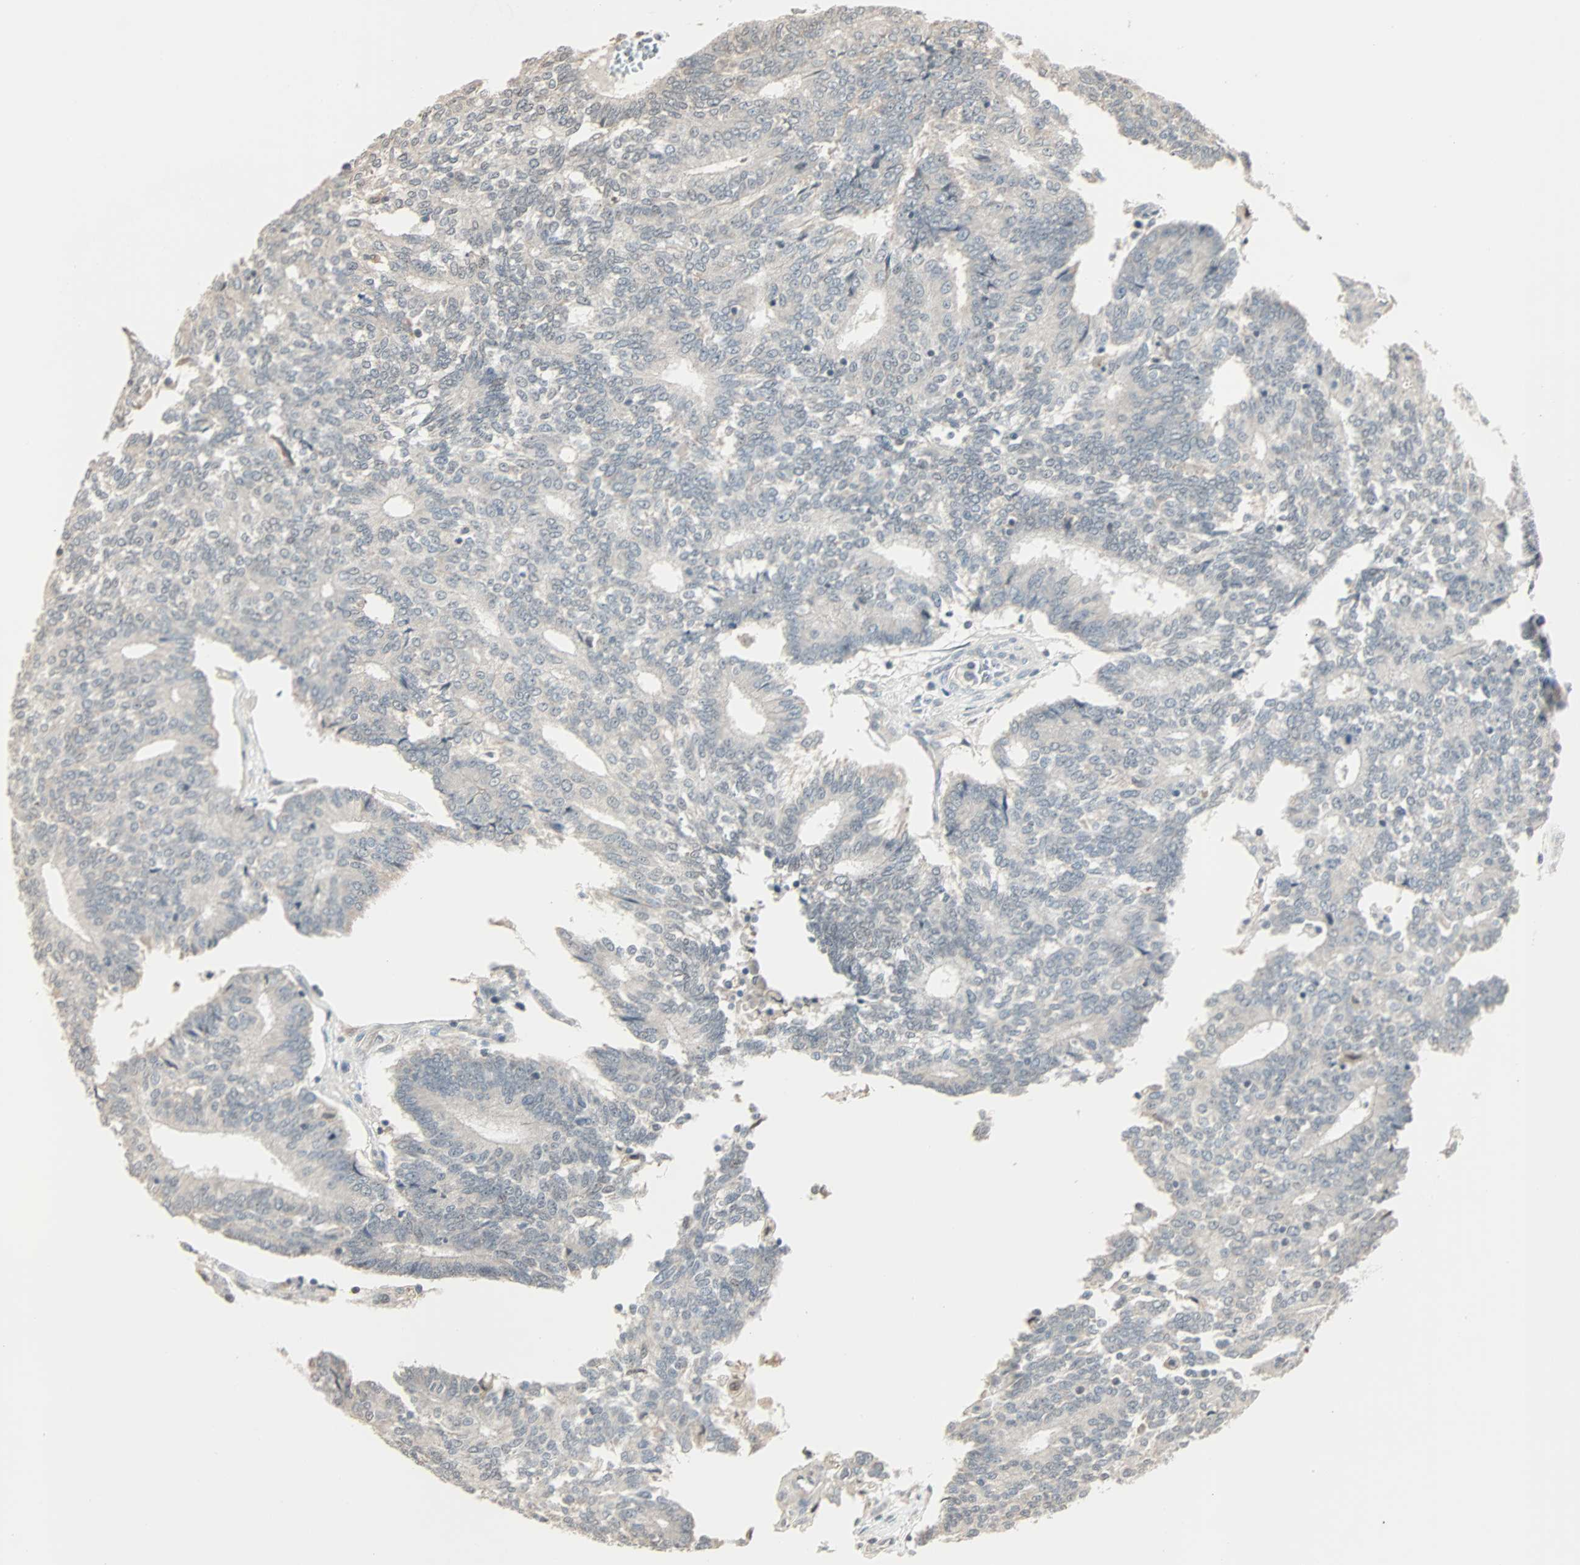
{"staining": {"intensity": "weak", "quantity": "25%-75%", "location": "cytoplasmic/membranous"}, "tissue": "prostate cancer", "cell_type": "Tumor cells", "image_type": "cancer", "snomed": [{"axis": "morphology", "description": "Adenocarcinoma, High grade"}, {"axis": "topography", "description": "Prostate"}], "caption": "Adenocarcinoma (high-grade) (prostate) stained for a protein (brown) reveals weak cytoplasmic/membranous positive positivity in about 25%-75% of tumor cells.", "gene": "KDM4A", "patient": {"sex": "male", "age": 55}}